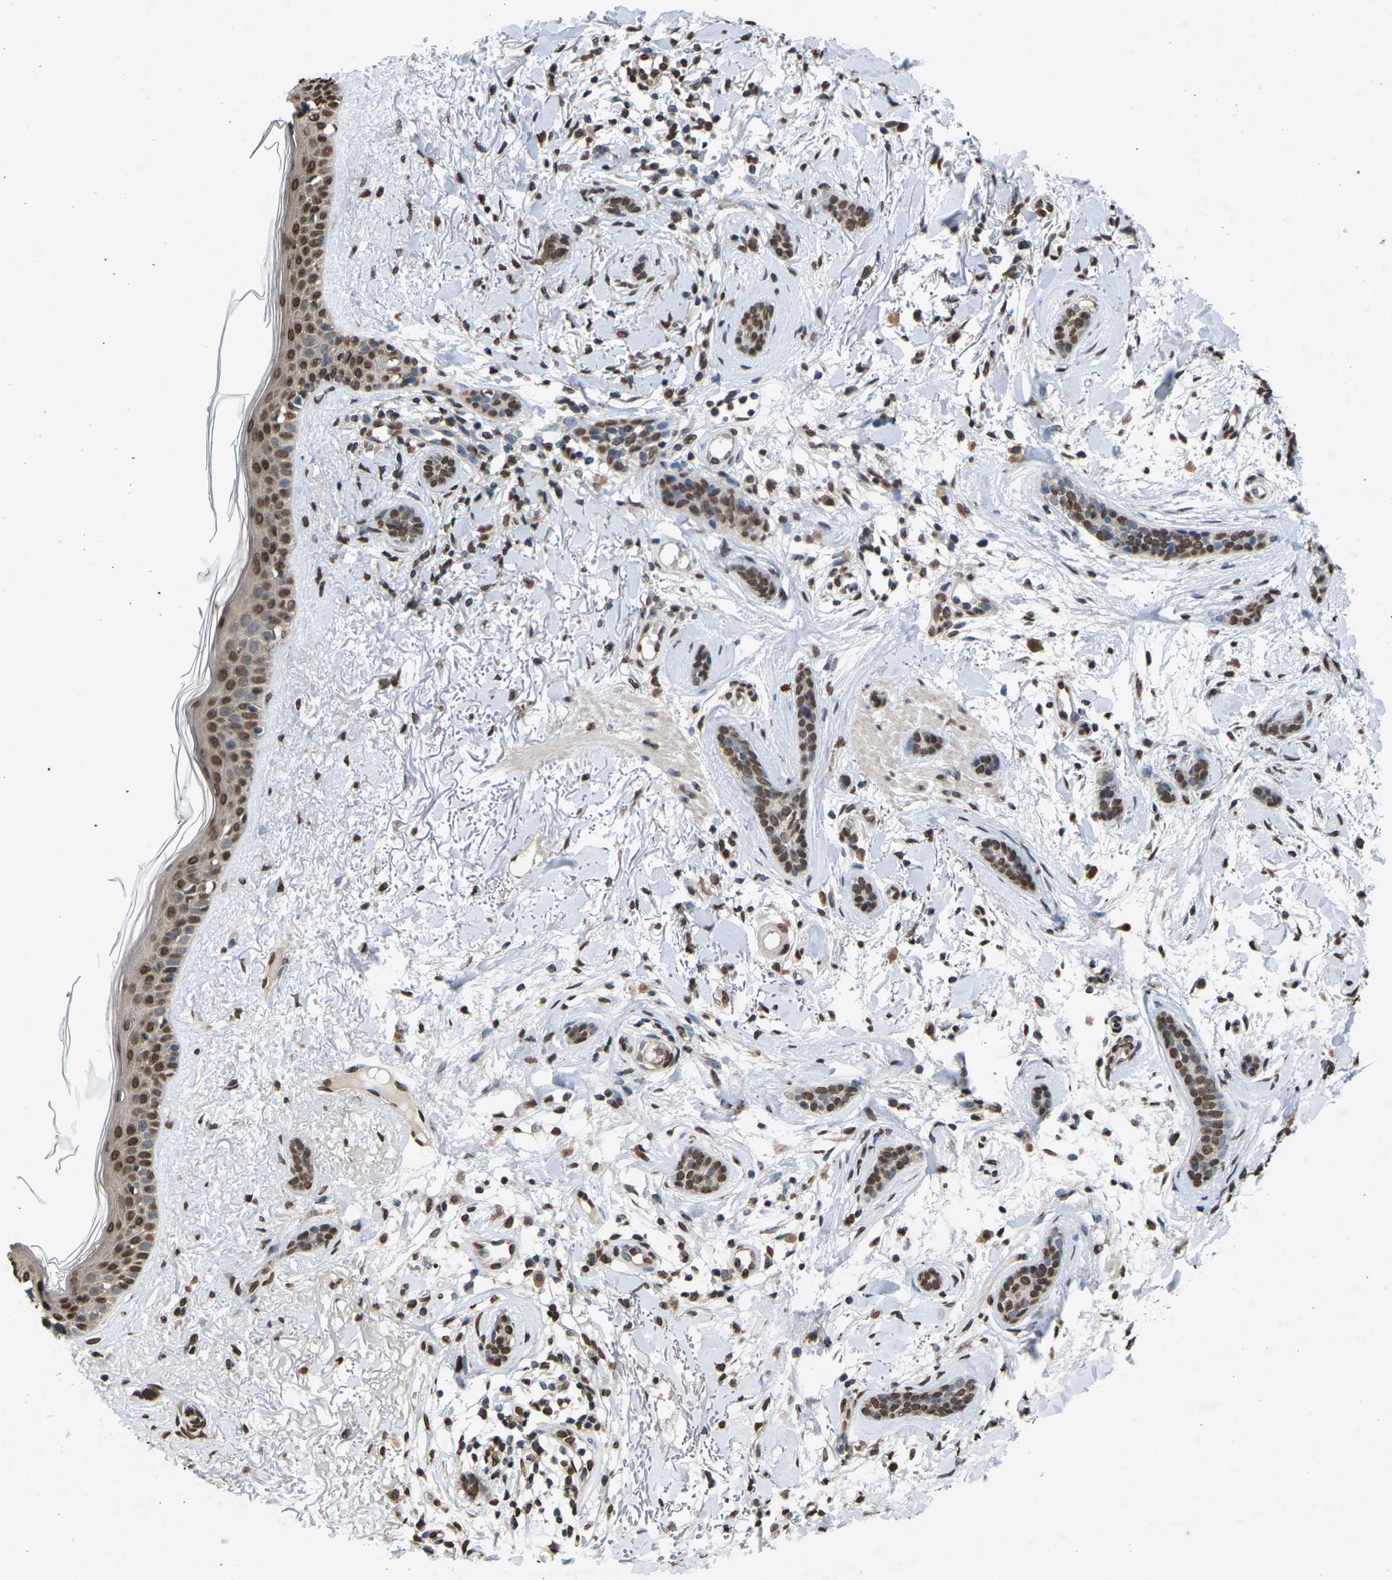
{"staining": {"intensity": "strong", "quantity": ">75%", "location": "nuclear"}, "tissue": "skin cancer", "cell_type": "Tumor cells", "image_type": "cancer", "snomed": [{"axis": "morphology", "description": "Basal cell carcinoma"}, {"axis": "morphology", "description": "Adnexal tumor, benign"}, {"axis": "topography", "description": "Skin"}], "caption": "Immunohistochemistry (IHC) (DAB (3,3'-diaminobenzidine)) staining of human basal cell carcinoma (skin) reveals strong nuclear protein staining in approximately >75% of tumor cells. (Brightfield microscopy of DAB IHC at high magnification).", "gene": "EMSY", "patient": {"sex": "female", "age": 42}}